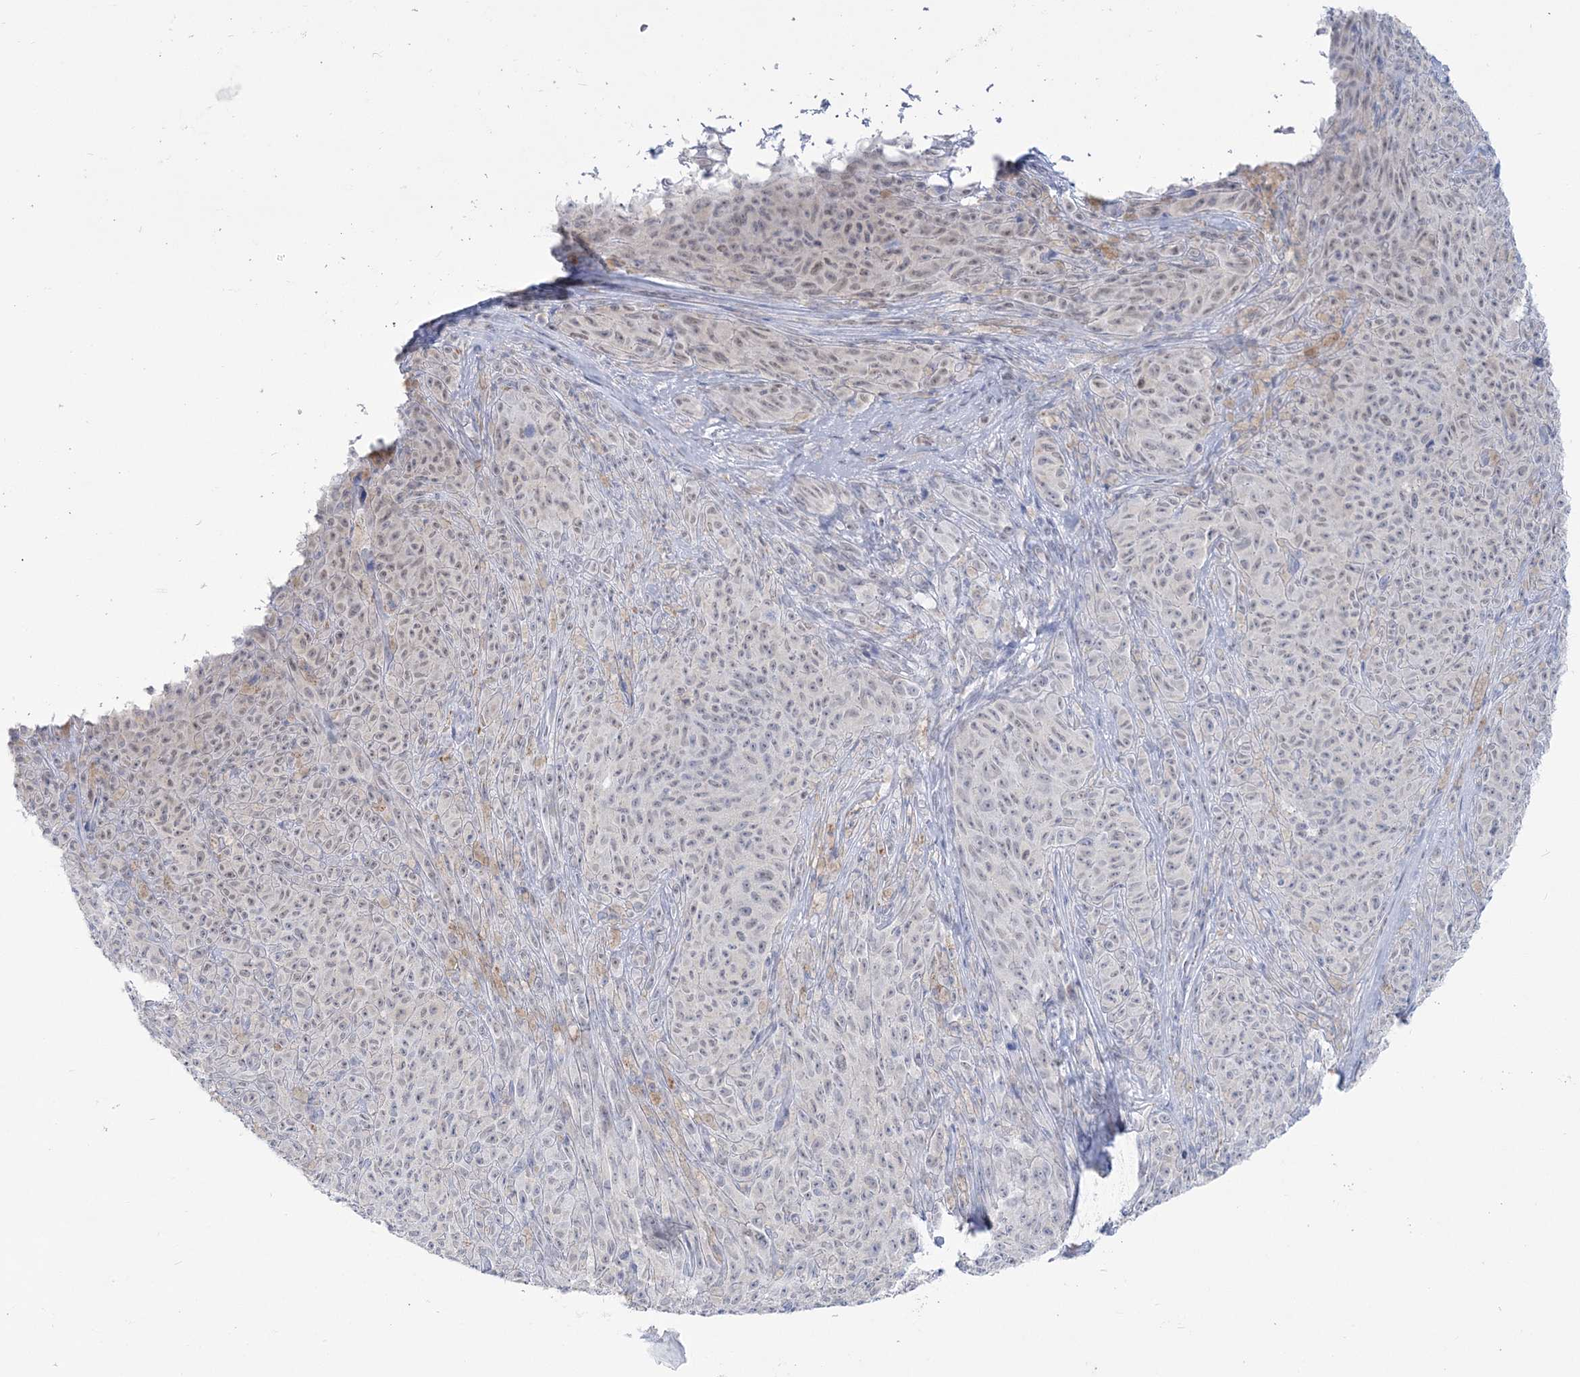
{"staining": {"intensity": "weak", "quantity": "25%-75%", "location": "nuclear"}, "tissue": "melanoma", "cell_type": "Tumor cells", "image_type": "cancer", "snomed": [{"axis": "morphology", "description": "Malignant melanoma, NOS"}, {"axis": "topography", "description": "Skin"}], "caption": "The micrograph demonstrates a brown stain indicating the presence of a protein in the nuclear of tumor cells in malignant melanoma.", "gene": "ZNF843", "patient": {"sex": "female", "age": 82}}